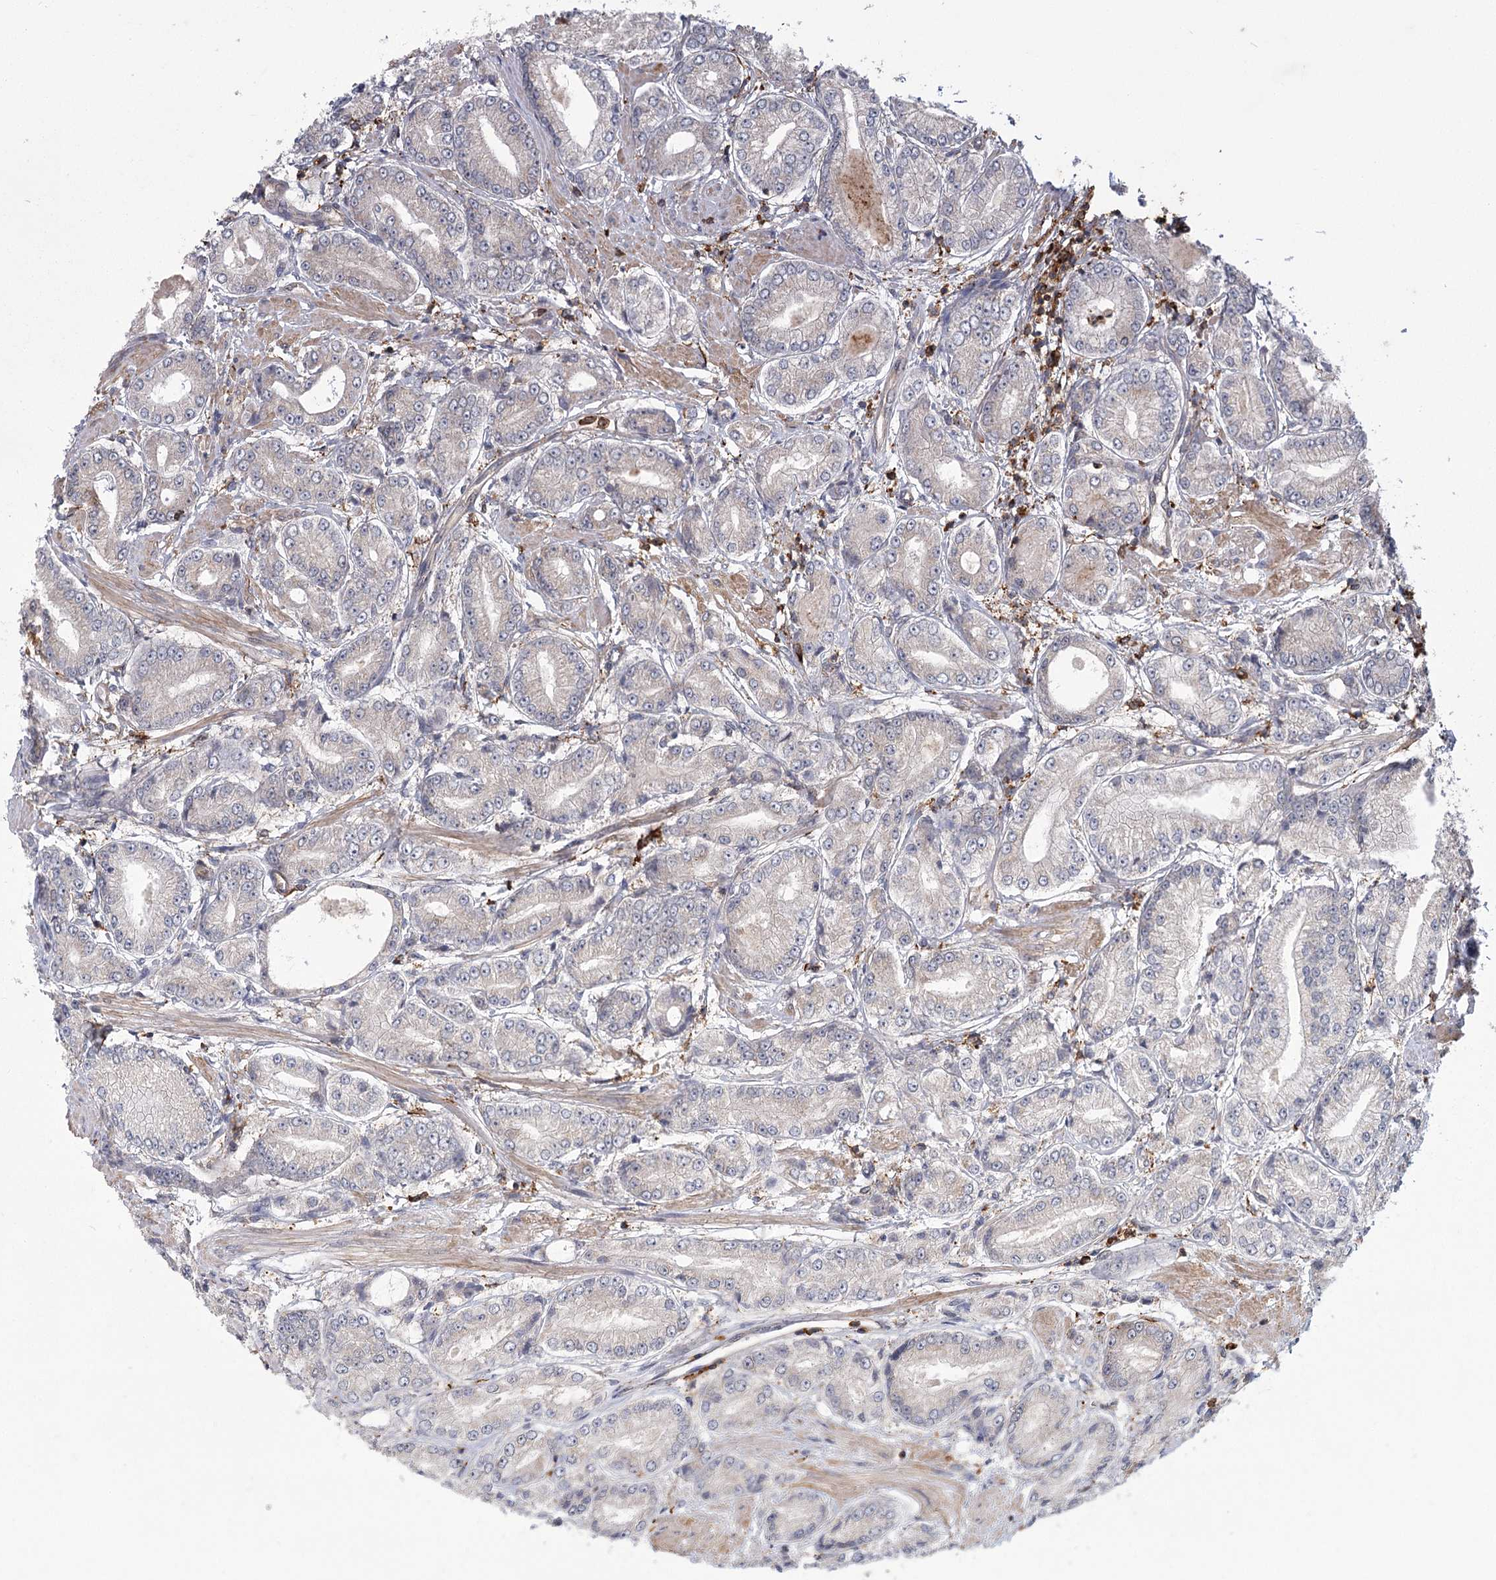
{"staining": {"intensity": "negative", "quantity": "none", "location": "none"}, "tissue": "prostate cancer", "cell_type": "Tumor cells", "image_type": "cancer", "snomed": [{"axis": "morphology", "description": "Adenocarcinoma, High grade"}, {"axis": "topography", "description": "Prostate"}], "caption": "An immunohistochemistry (IHC) photomicrograph of high-grade adenocarcinoma (prostate) is shown. There is no staining in tumor cells of high-grade adenocarcinoma (prostate). Nuclei are stained in blue.", "gene": "MEPE", "patient": {"sex": "male", "age": 59}}